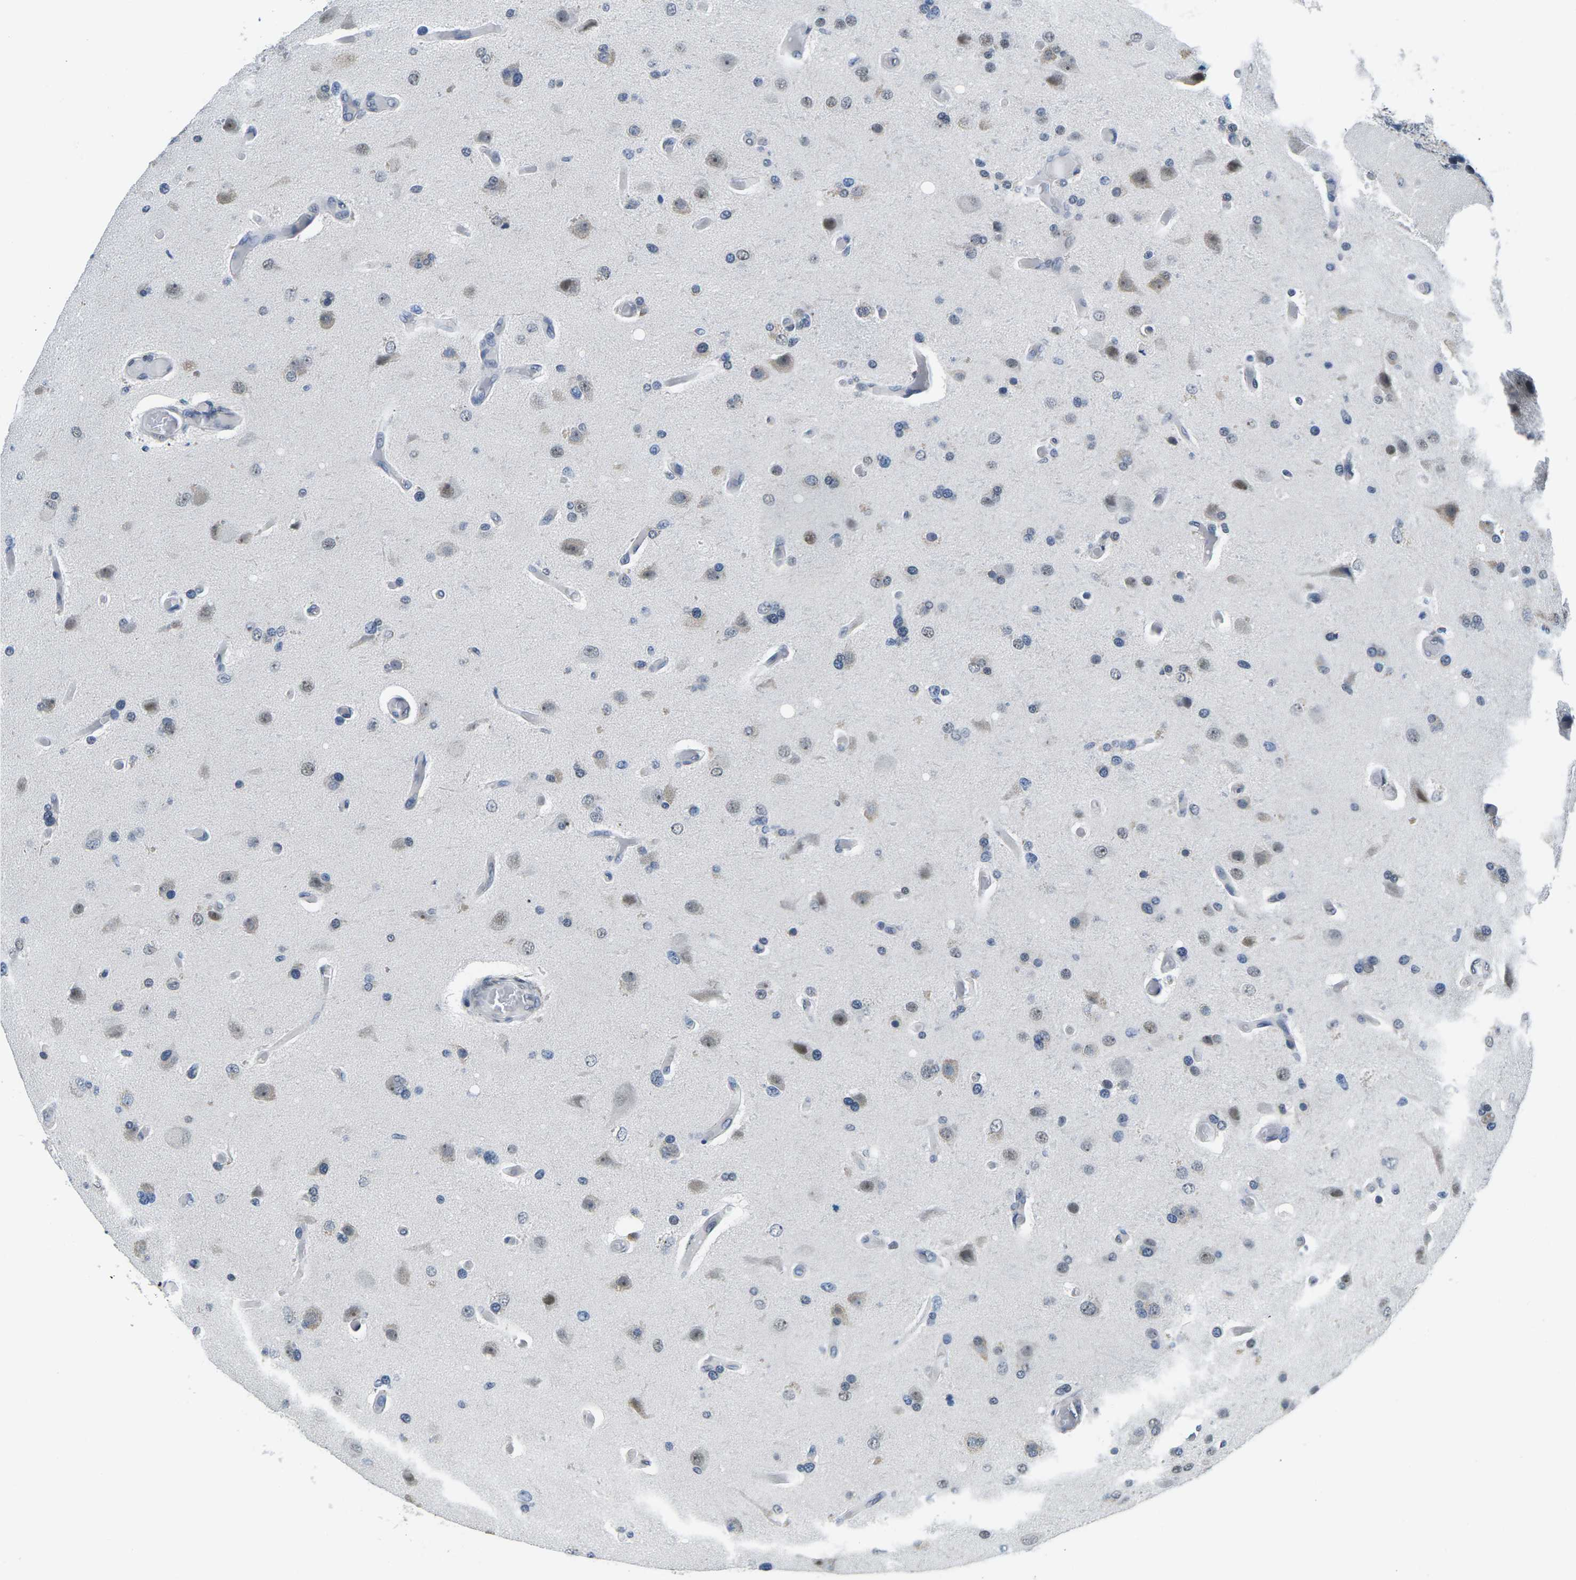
{"staining": {"intensity": "weak", "quantity": ">75%", "location": "nuclear"}, "tissue": "glioma", "cell_type": "Tumor cells", "image_type": "cancer", "snomed": [{"axis": "morphology", "description": "Normal tissue, NOS"}, {"axis": "morphology", "description": "Glioma, malignant, High grade"}, {"axis": "topography", "description": "Cerebral cortex"}], "caption": "An image showing weak nuclear expression in approximately >75% of tumor cells in malignant glioma (high-grade), as visualized by brown immunohistochemical staining.", "gene": "NSRP1", "patient": {"sex": "male", "age": 77}}